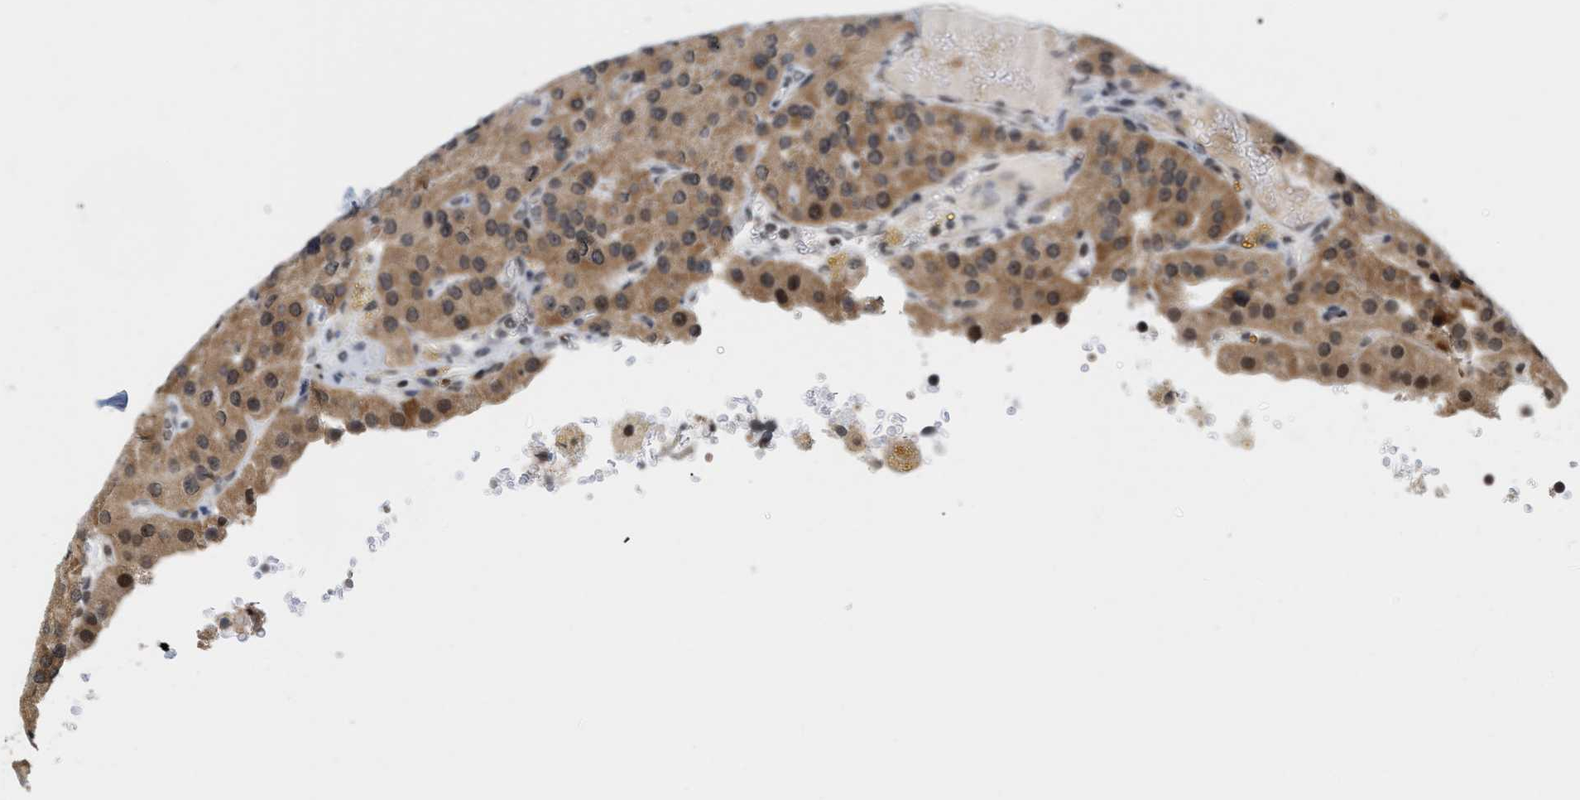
{"staining": {"intensity": "strong", "quantity": "25%-75%", "location": "cytoplasmic/membranous,nuclear"}, "tissue": "parathyroid gland", "cell_type": "Glandular cells", "image_type": "normal", "snomed": [{"axis": "morphology", "description": "Normal tissue, NOS"}, {"axis": "morphology", "description": "Adenoma, NOS"}, {"axis": "topography", "description": "Parathyroid gland"}], "caption": "A high-resolution image shows immunohistochemistry staining of normal parathyroid gland, which reveals strong cytoplasmic/membranous,nuclear staining in approximately 25%-75% of glandular cells. The staining was performed using DAB to visualize the protein expression in brown, while the nuclei were stained in blue with hematoxylin (Magnification: 20x).", "gene": "ANKRD6", "patient": {"sex": "female", "age": 86}}